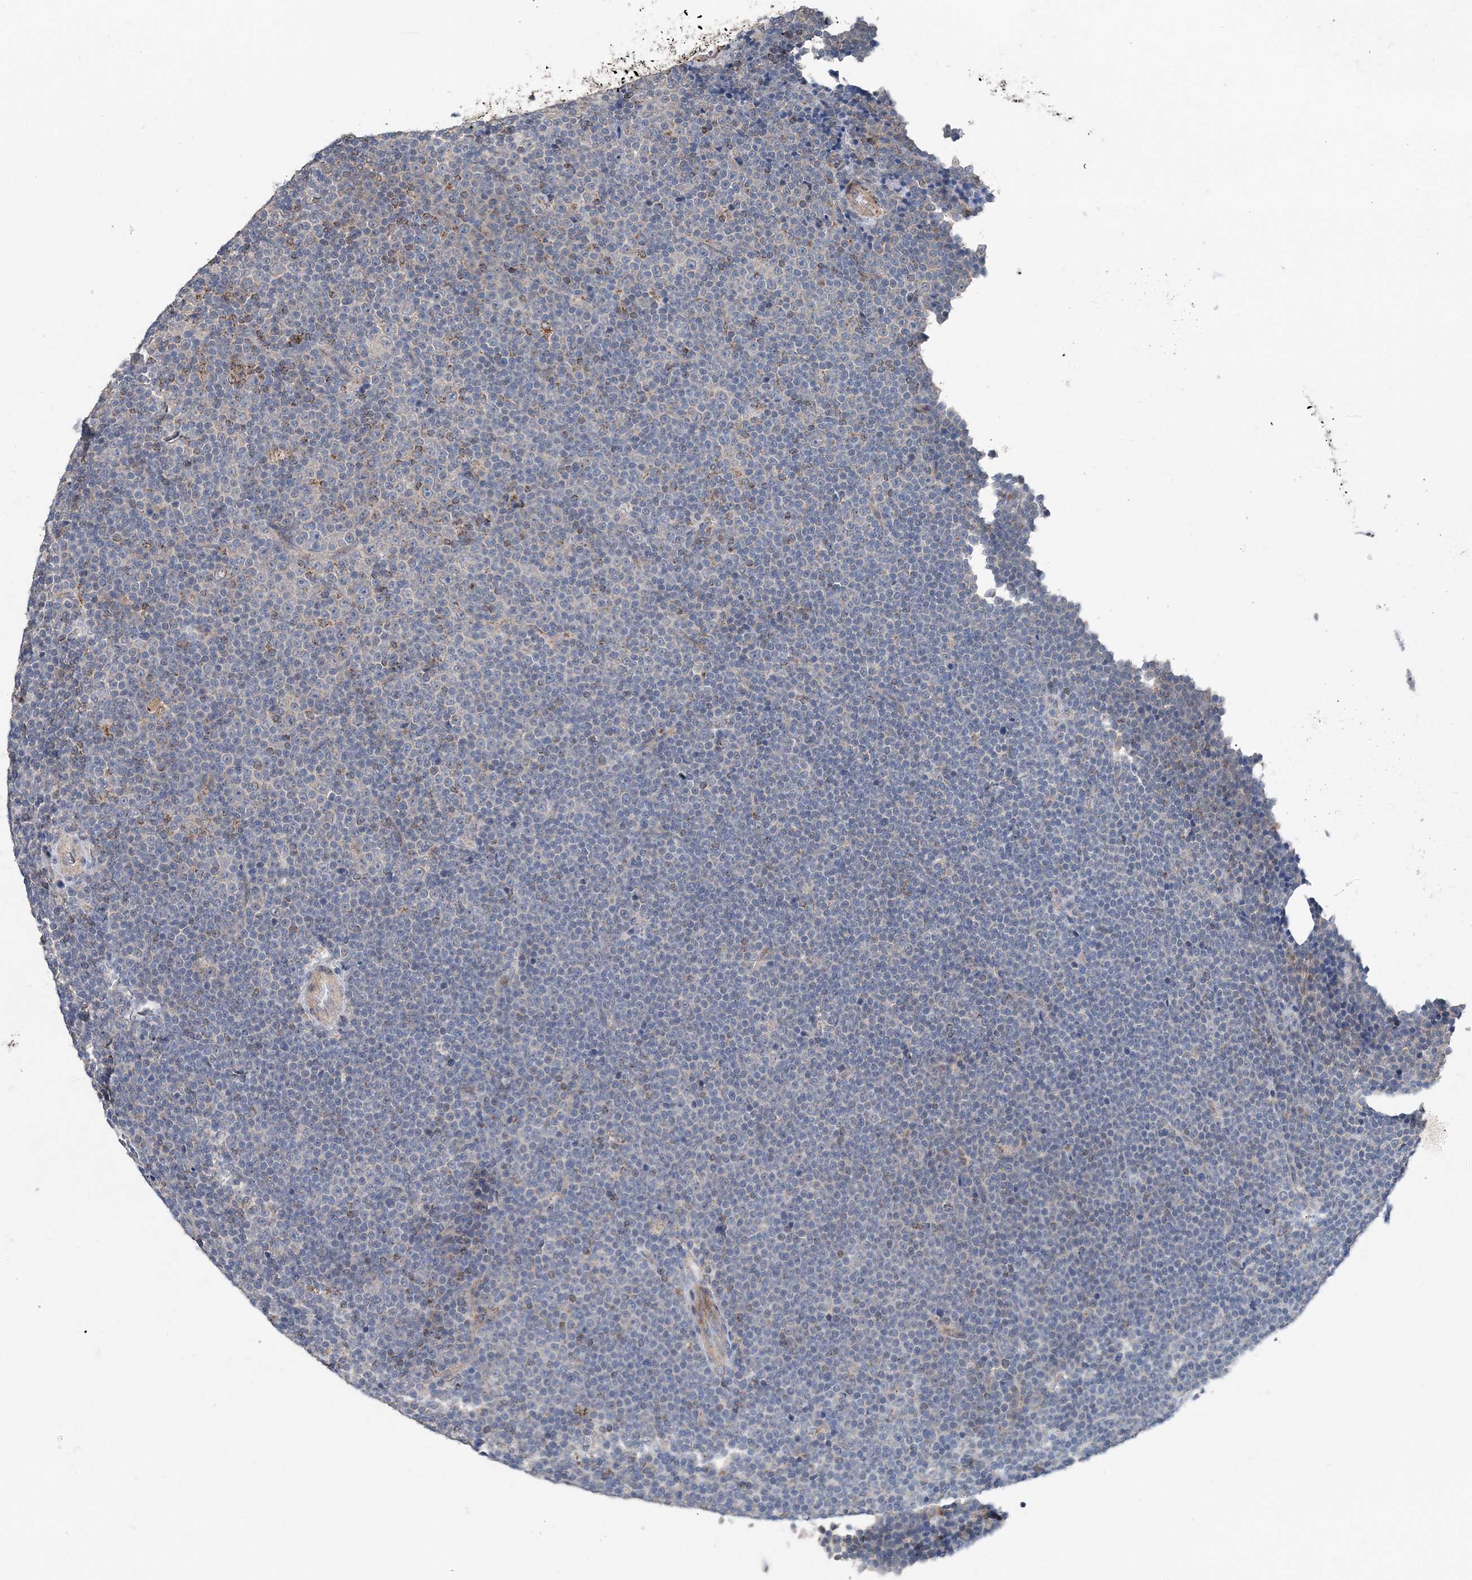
{"staining": {"intensity": "negative", "quantity": "none", "location": "none"}, "tissue": "lymphoma", "cell_type": "Tumor cells", "image_type": "cancer", "snomed": [{"axis": "morphology", "description": "Malignant lymphoma, non-Hodgkin's type, Low grade"}, {"axis": "topography", "description": "Lymph node"}], "caption": "Tumor cells are negative for protein expression in human malignant lymphoma, non-Hodgkin's type (low-grade).", "gene": "SPRY2", "patient": {"sex": "female", "age": 67}}